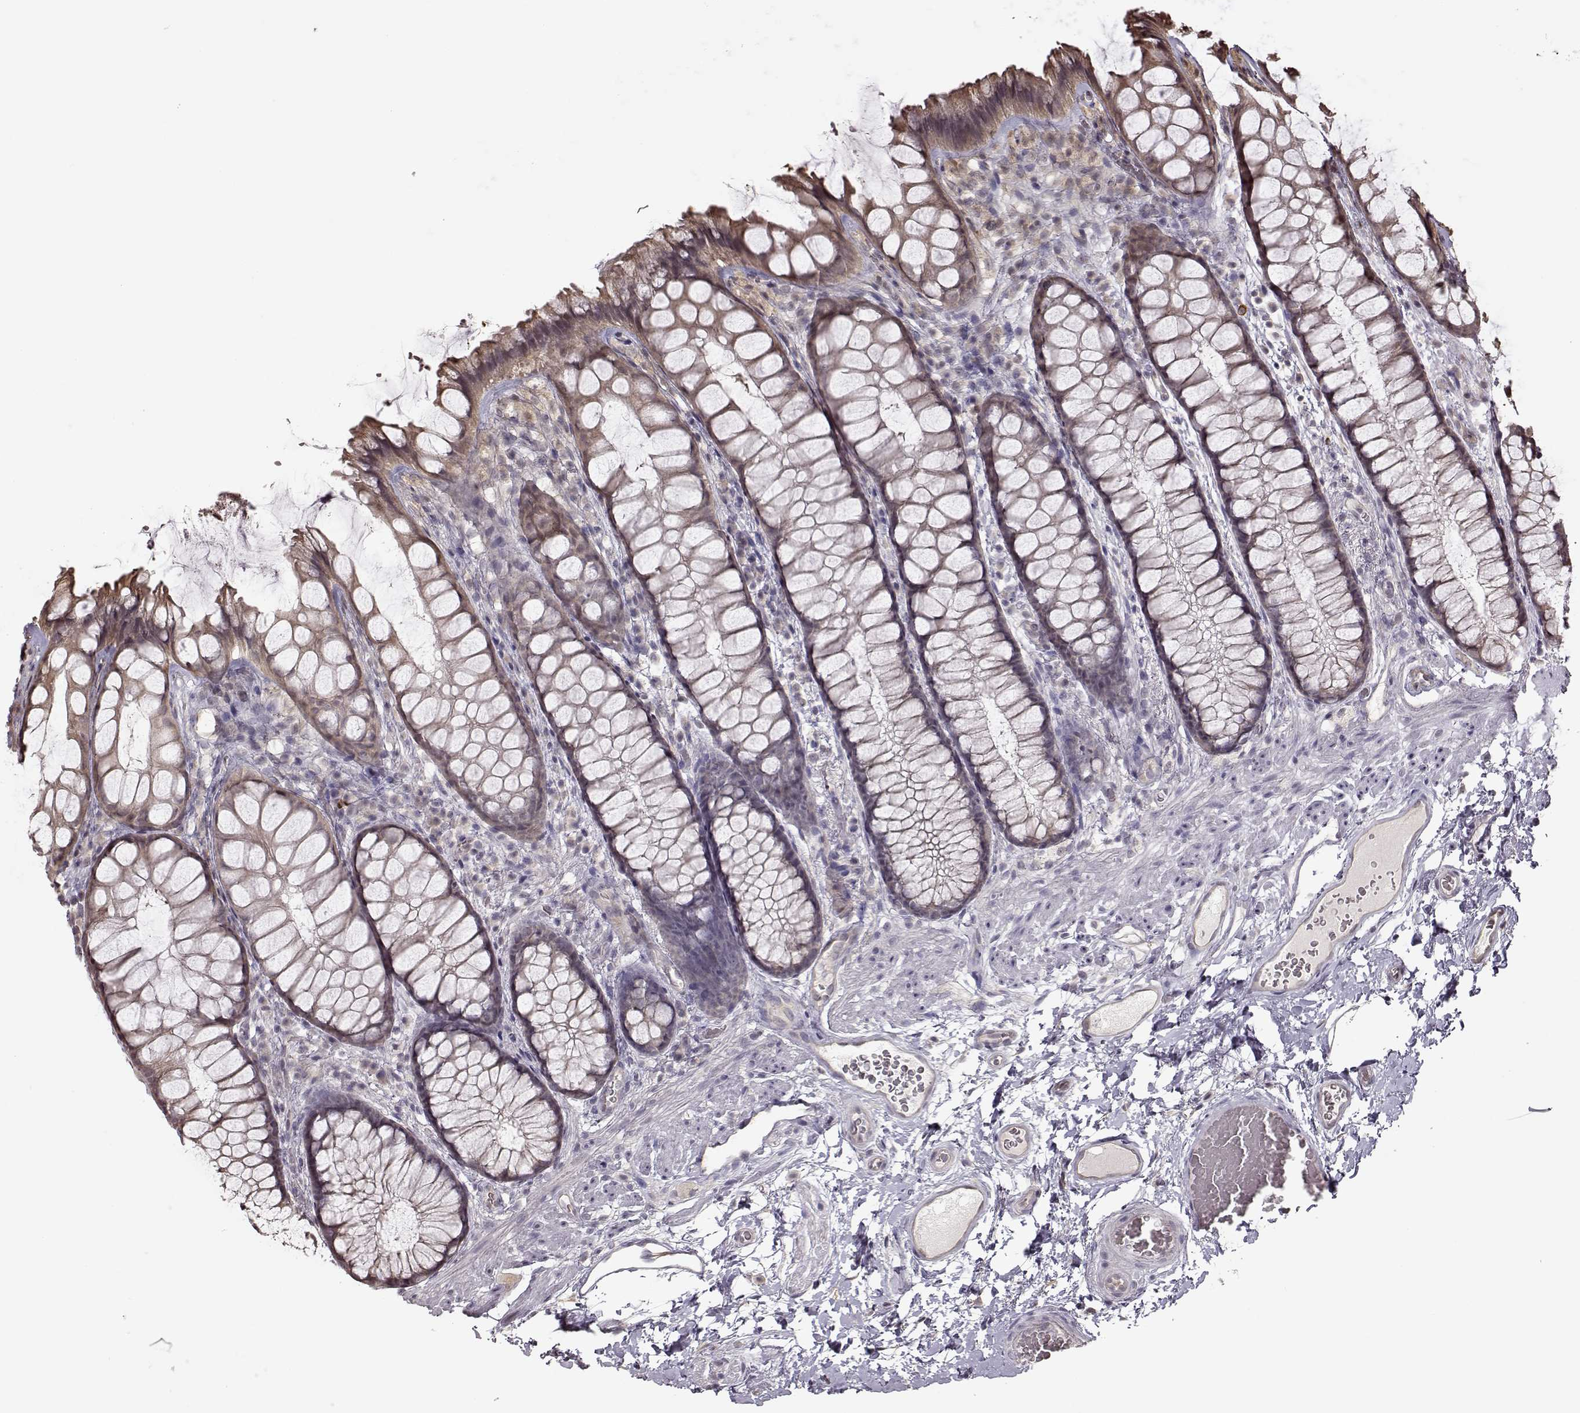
{"staining": {"intensity": "weak", "quantity": "25%-75%", "location": "cytoplasmic/membranous"}, "tissue": "rectum", "cell_type": "Glandular cells", "image_type": "normal", "snomed": [{"axis": "morphology", "description": "Normal tissue, NOS"}, {"axis": "topography", "description": "Rectum"}], "caption": "Immunohistochemical staining of normal rectum displays 25%-75% levels of weak cytoplasmic/membranous protein expression in about 25%-75% of glandular cells. The protein is shown in brown color, while the nuclei are stained blue.", "gene": "CRB1", "patient": {"sex": "female", "age": 62}}